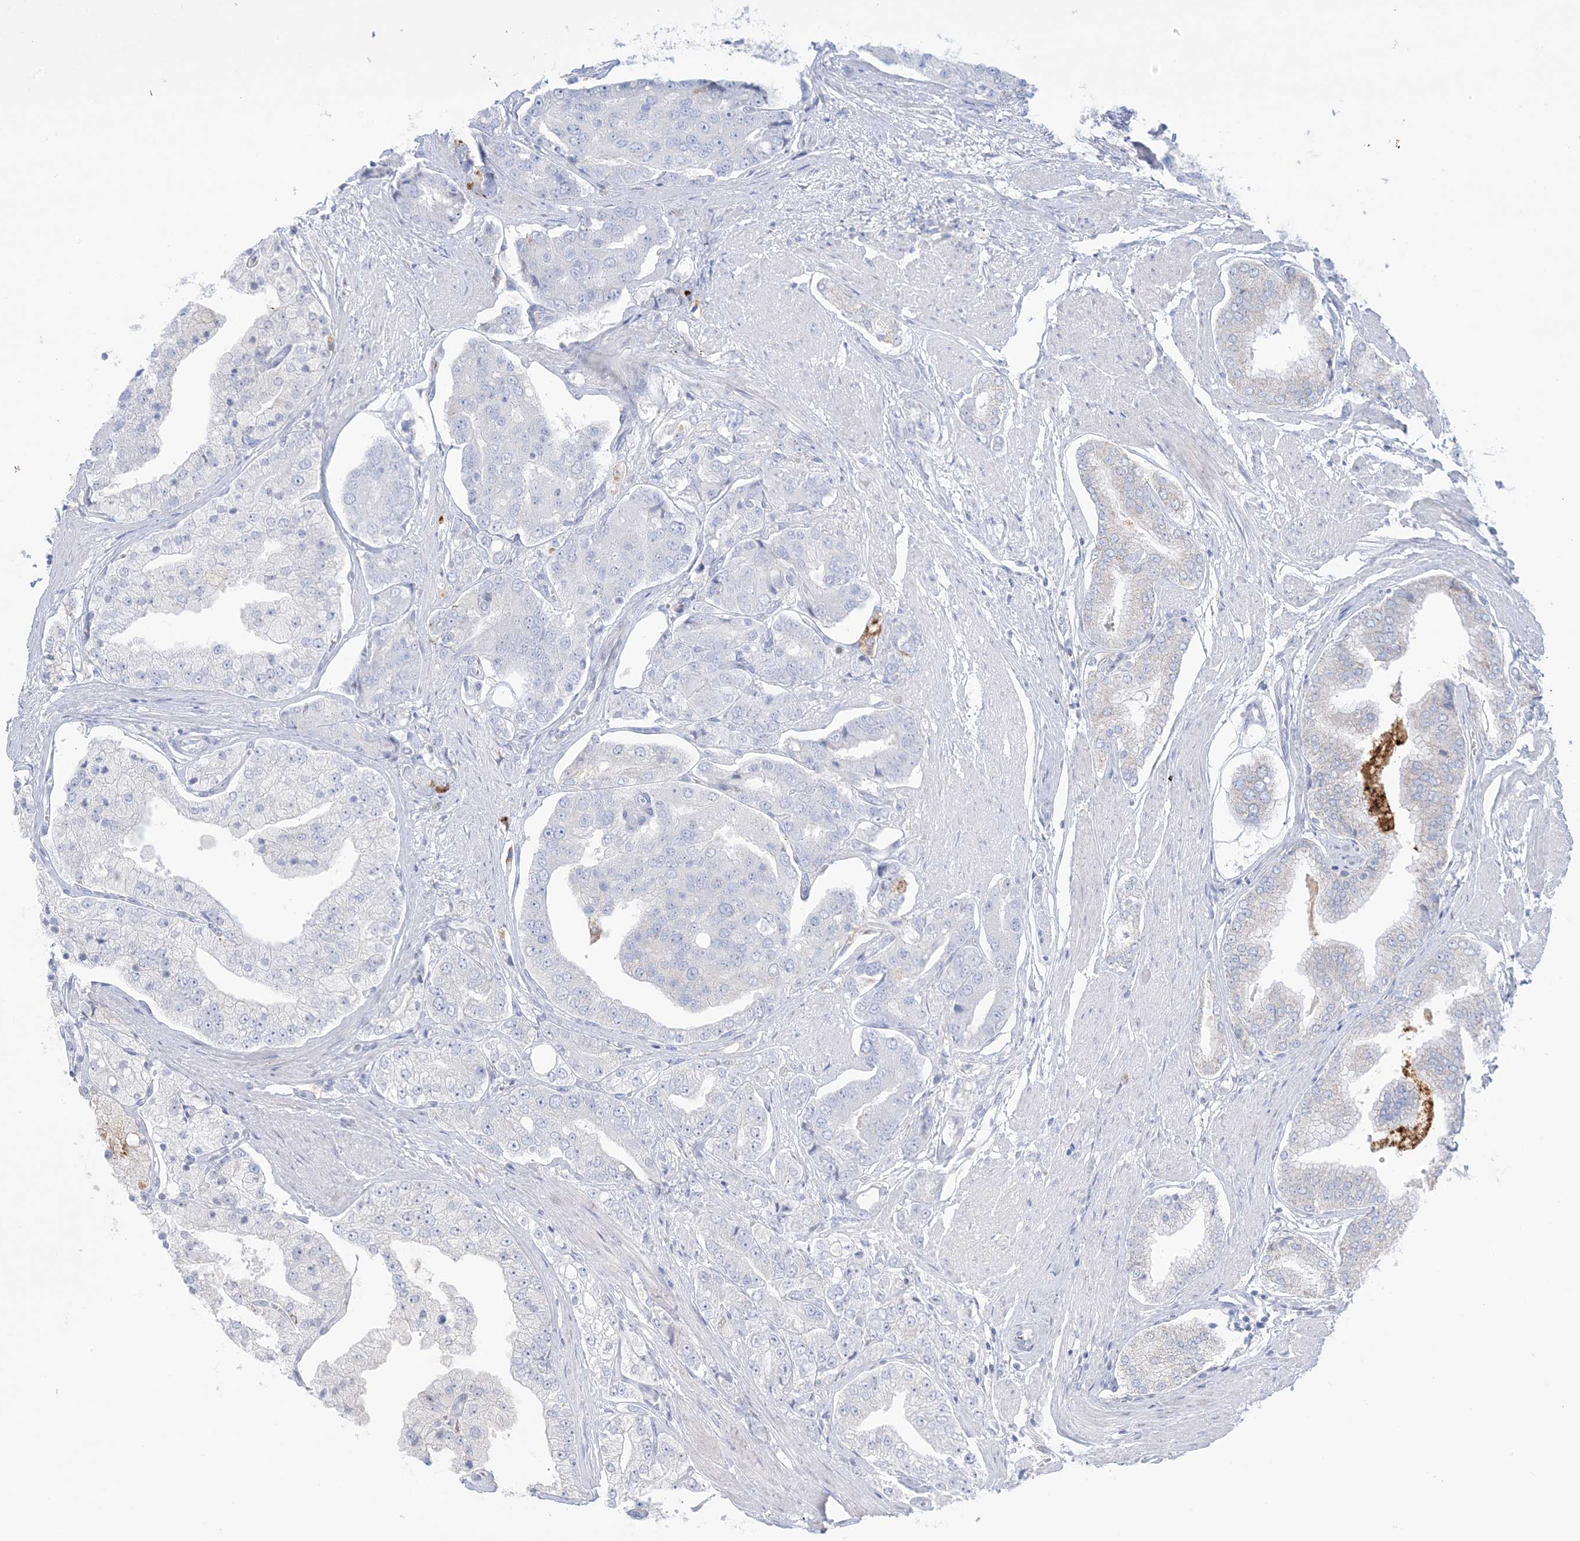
{"staining": {"intensity": "negative", "quantity": "none", "location": "none"}, "tissue": "prostate cancer", "cell_type": "Tumor cells", "image_type": "cancer", "snomed": [{"axis": "morphology", "description": "Adenocarcinoma, High grade"}, {"axis": "topography", "description": "Prostate"}], "caption": "Tumor cells show no significant positivity in high-grade adenocarcinoma (prostate). (DAB immunohistochemistry (IHC) with hematoxylin counter stain).", "gene": "KCTD6", "patient": {"sex": "male", "age": 50}}